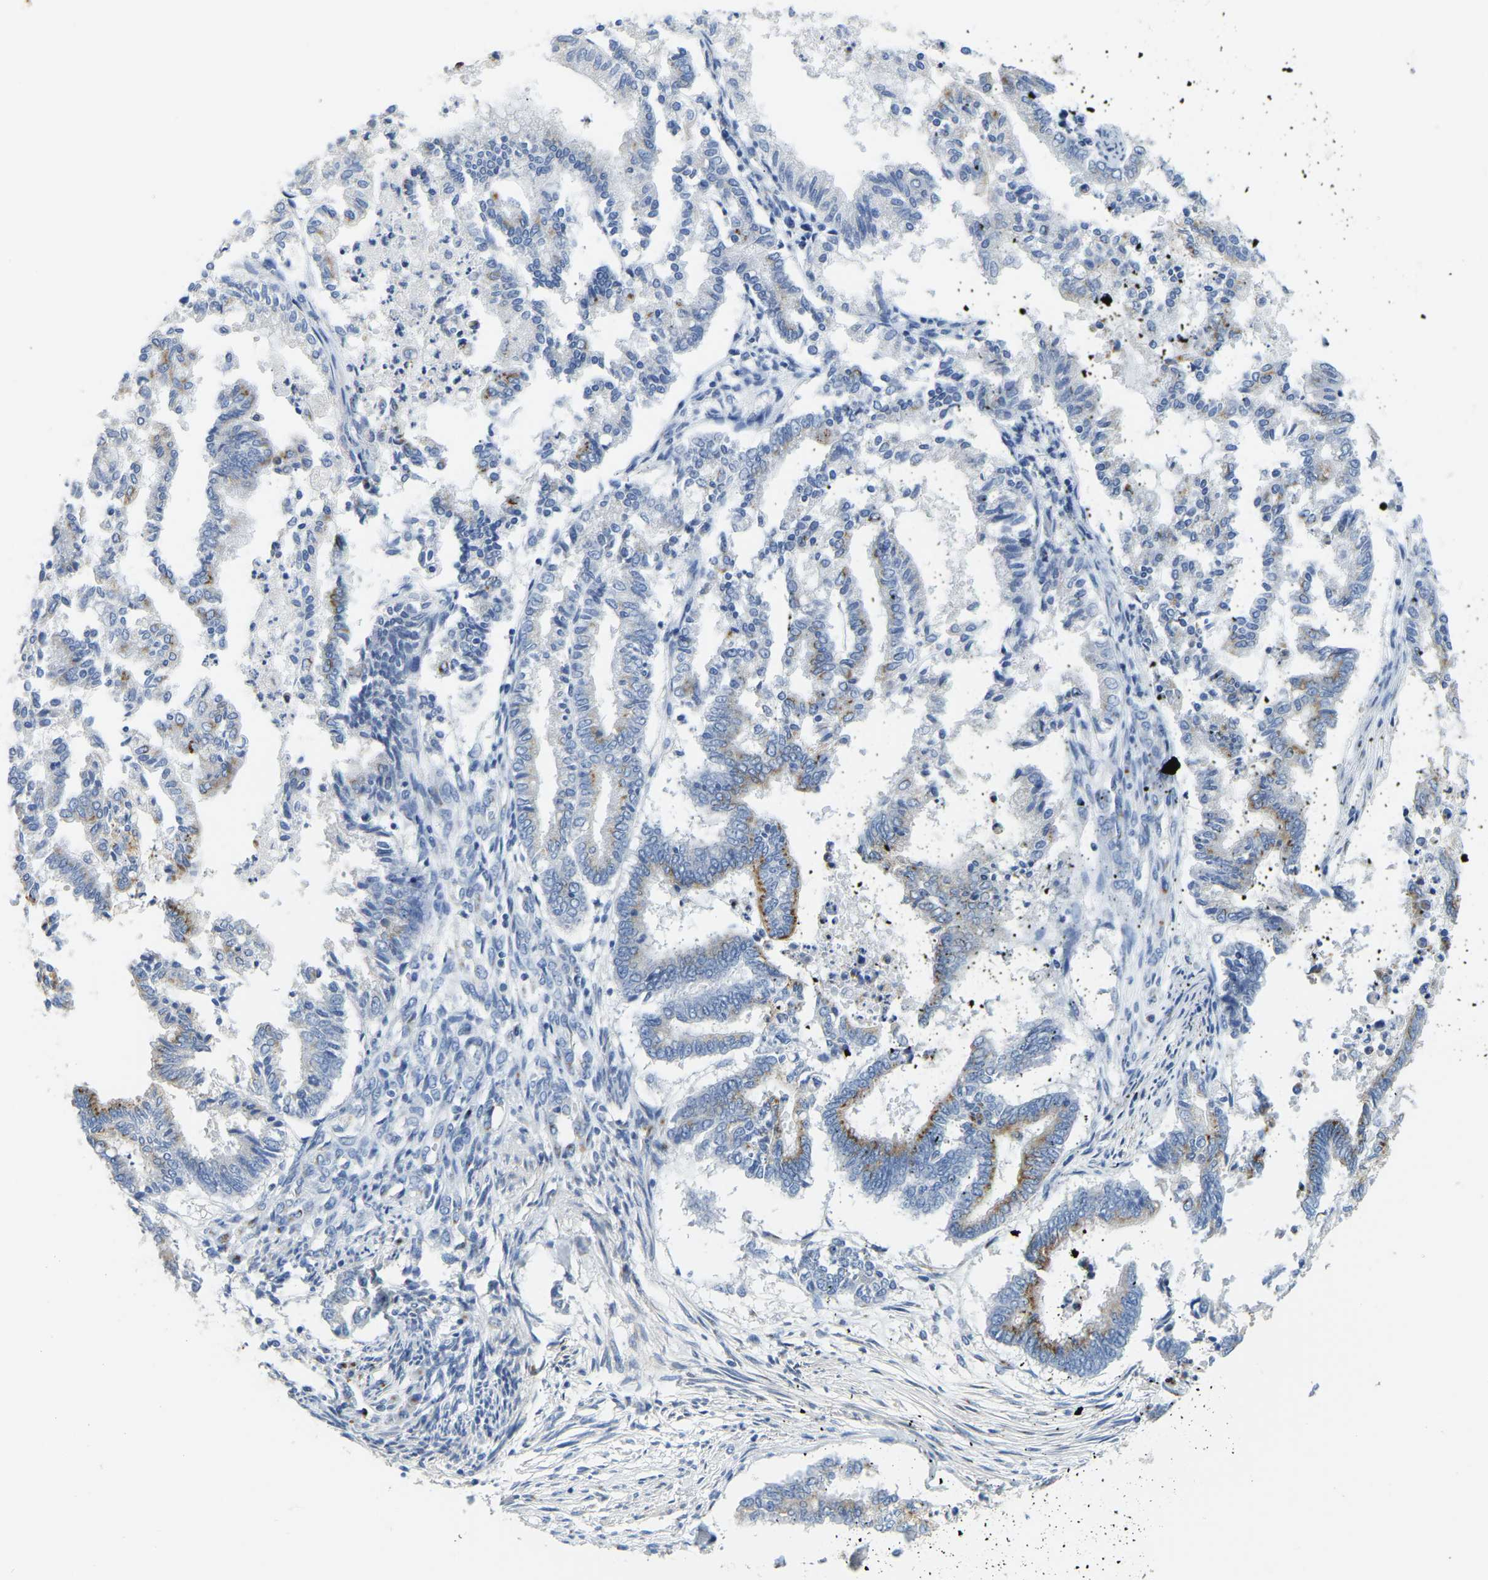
{"staining": {"intensity": "moderate", "quantity": "<25%", "location": "cytoplasmic/membranous"}, "tissue": "endometrial cancer", "cell_type": "Tumor cells", "image_type": "cancer", "snomed": [{"axis": "morphology", "description": "Necrosis, NOS"}, {"axis": "morphology", "description": "Adenocarcinoma, NOS"}, {"axis": "topography", "description": "Endometrium"}], "caption": "Adenocarcinoma (endometrial) stained with a protein marker exhibits moderate staining in tumor cells.", "gene": "FAM174A", "patient": {"sex": "female", "age": 79}}